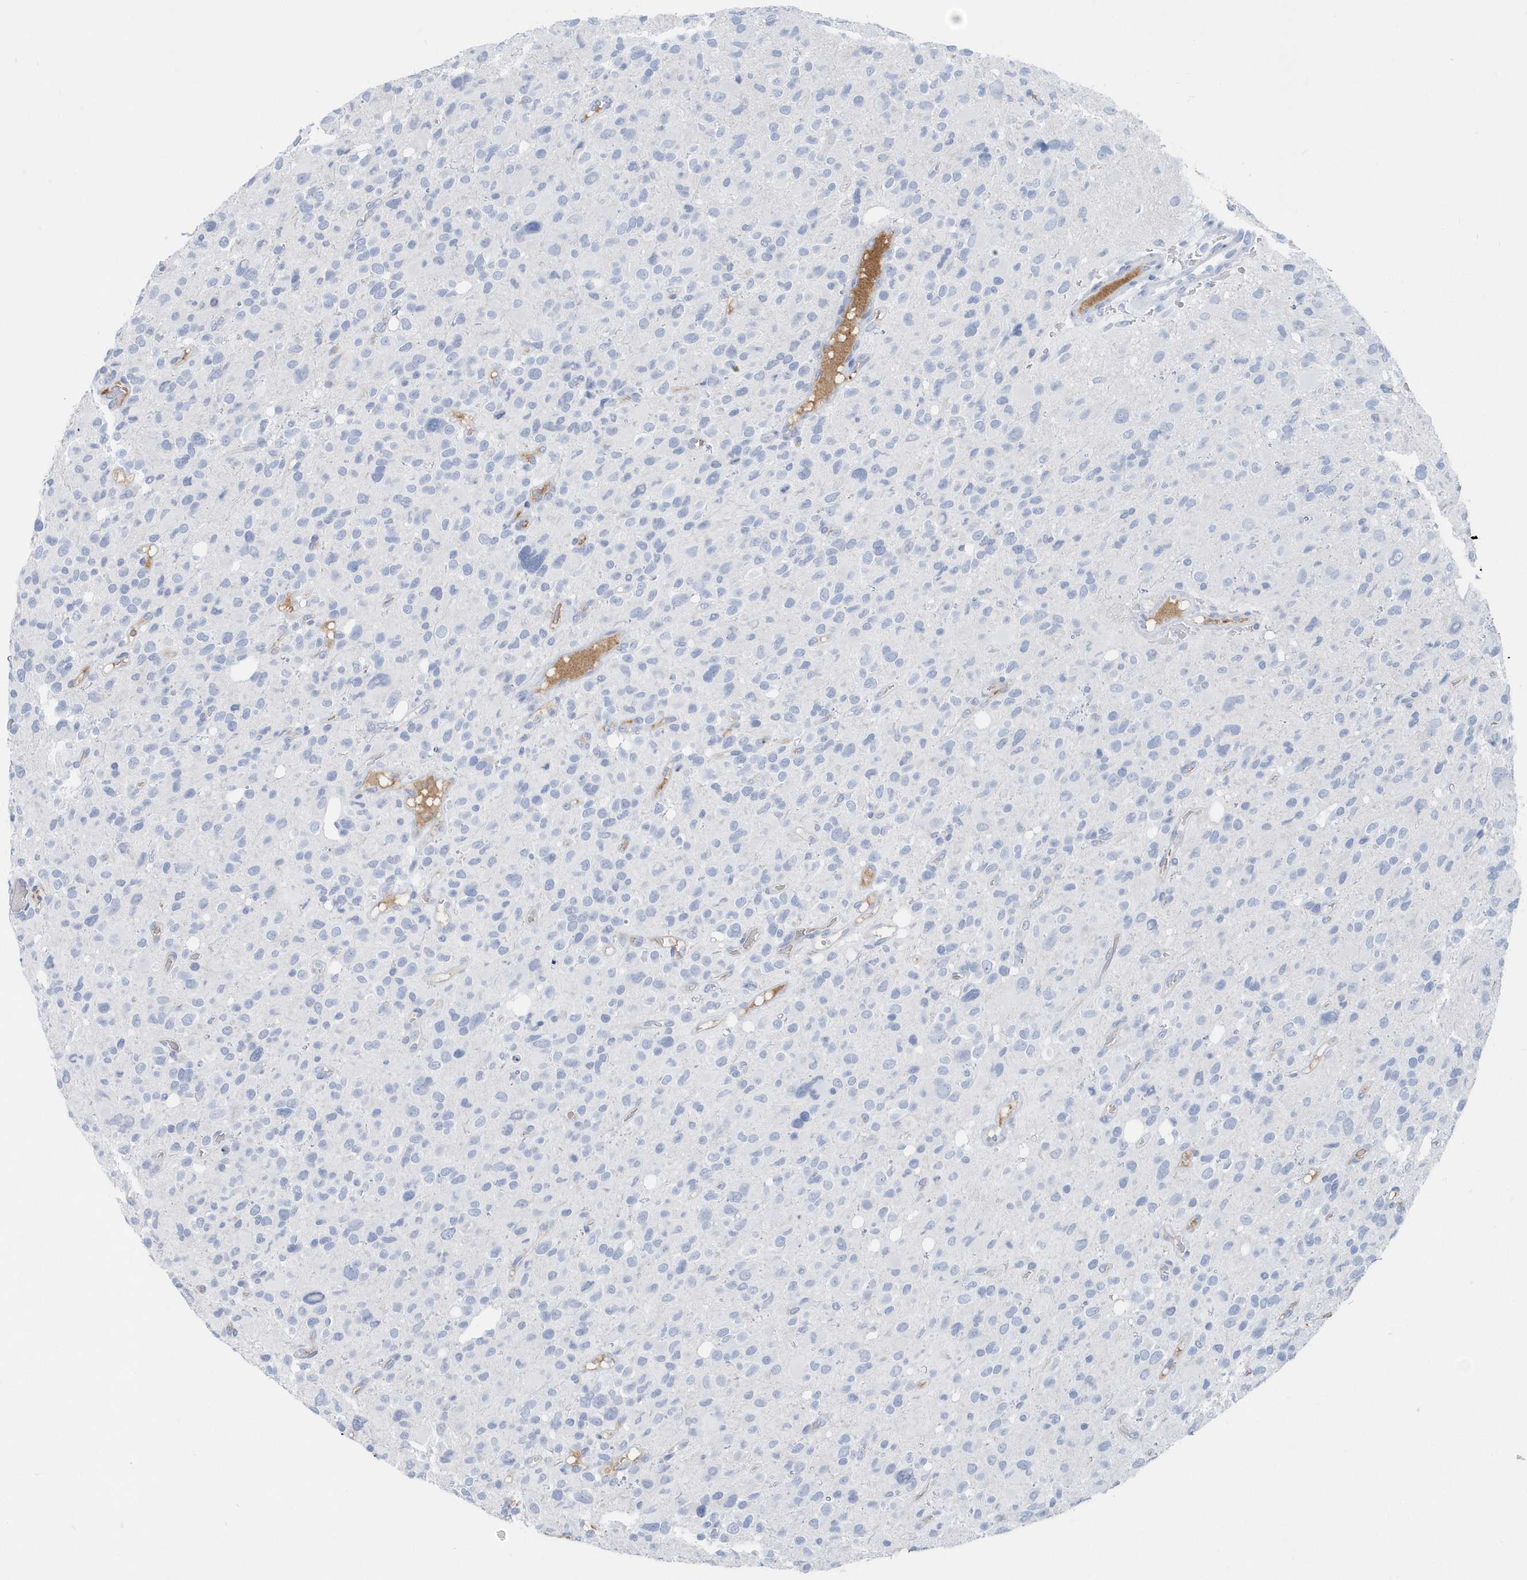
{"staining": {"intensity": "negative", "quantity": "none", "location": "none"}, "tissue": "glioma", "cell_type": "Tumor cells", "image_type": "cancer", "snomed": [{"axis": "morphology", "description": "Glioma, malignant, High grade"}, {"axis": "topography", "description": "Brain"}], "caption": "A high-resolution histopathology image shows IHC staining of glioma, which exhibits no significant staining in tumor cells. (Immunohistochemistry (ihc), brightfield microscopy, high magnification).", "gene": "JCHAIN", "patient": {"sex": "male", "age": 48}}